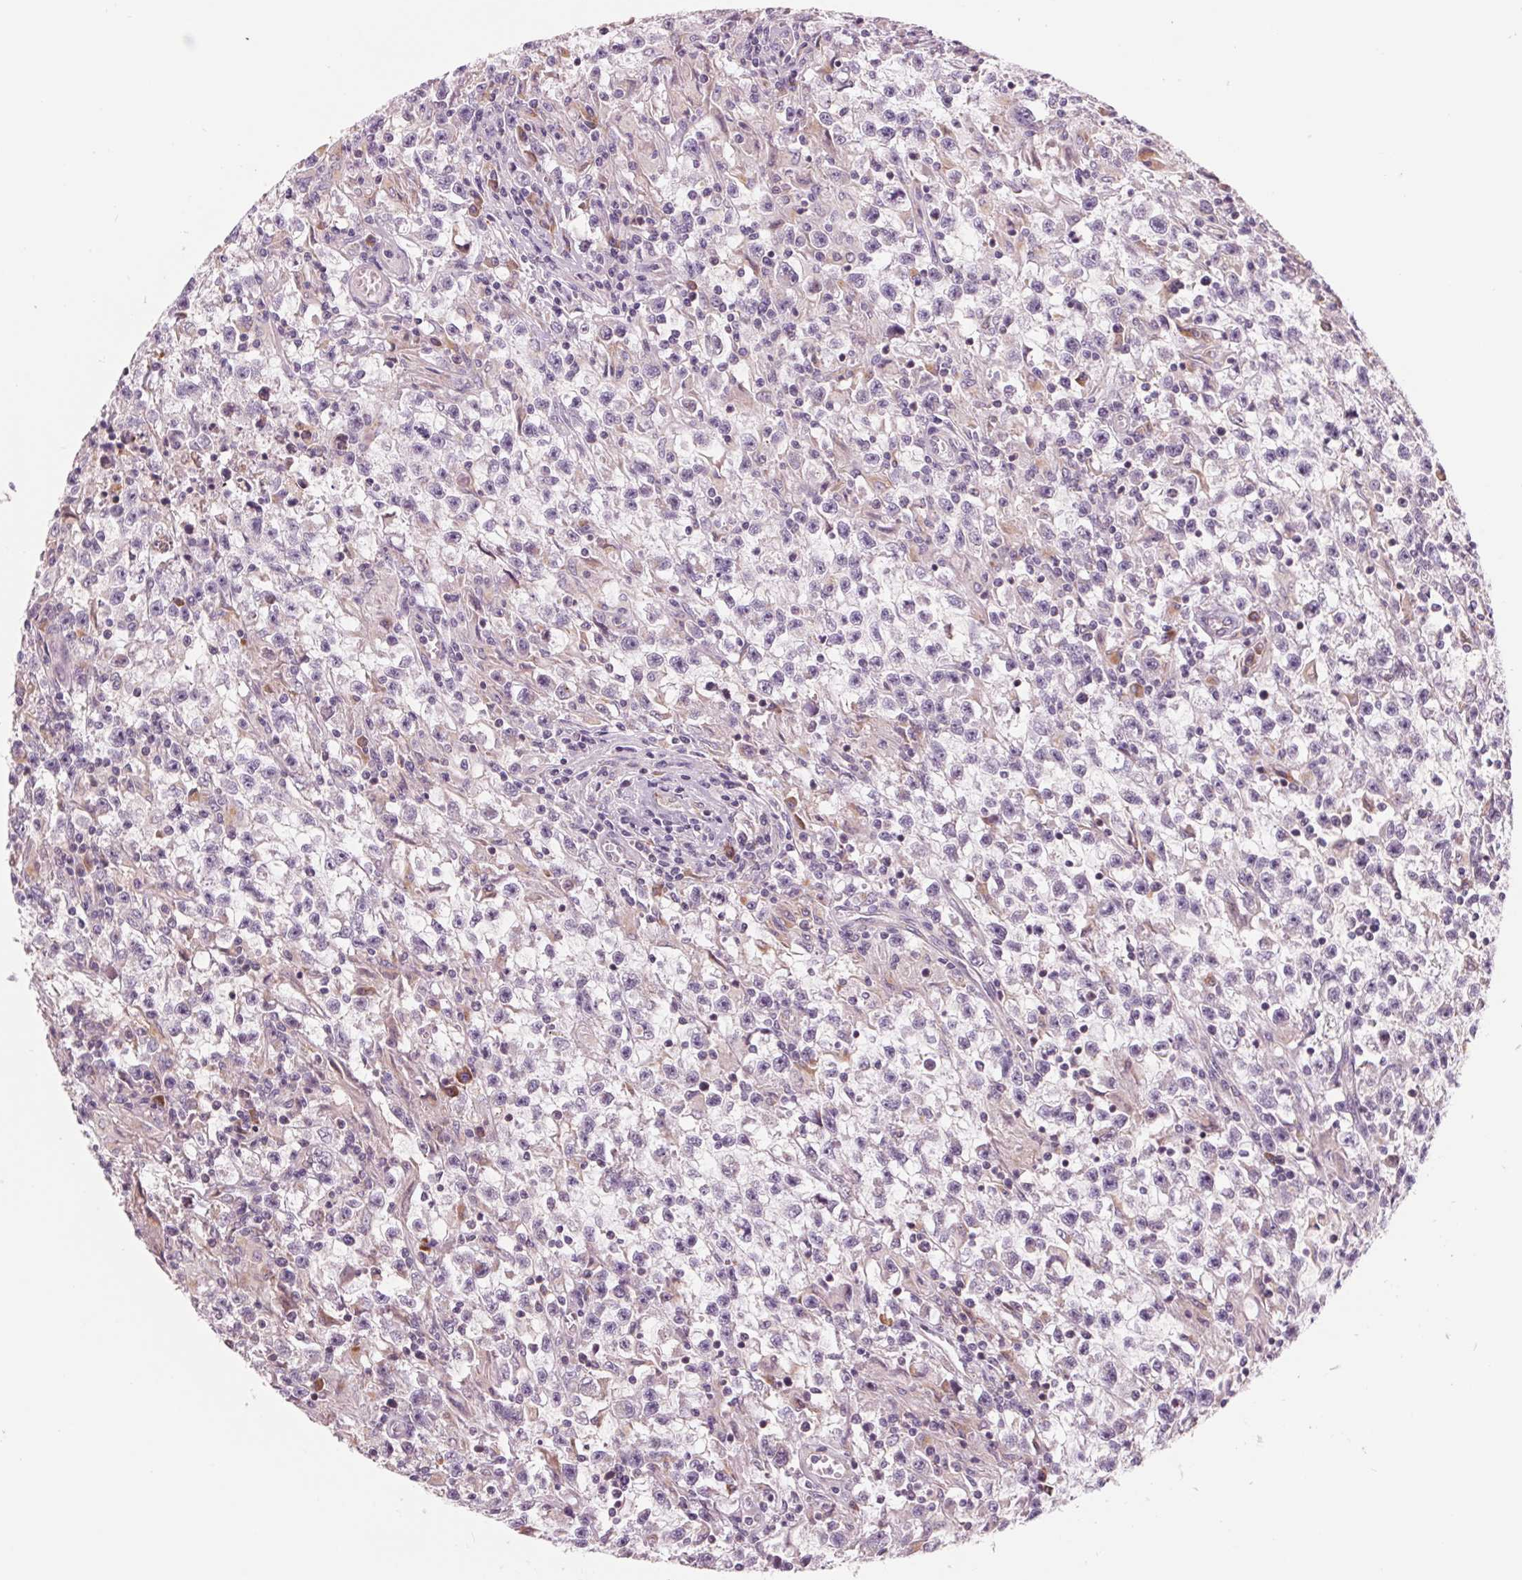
{"staining": {"intensity": "weak", "quantity": "<25%", "location": "cytoplasmic/membranous"}, "tissue": "testis cancer", "cell_type": "Tumor cells", "image_type": "cancer", "snomed": [{"axis": "morphology", "description": "Seminoma, NOS"}, {"axis": "topography", "description": "Testis"}], "caption": "IHC of seminoma (testis) demonstrates no staining in tumor cells.", "gene": "SAMD5", "patient": {"sex": "male", "age": 31}}